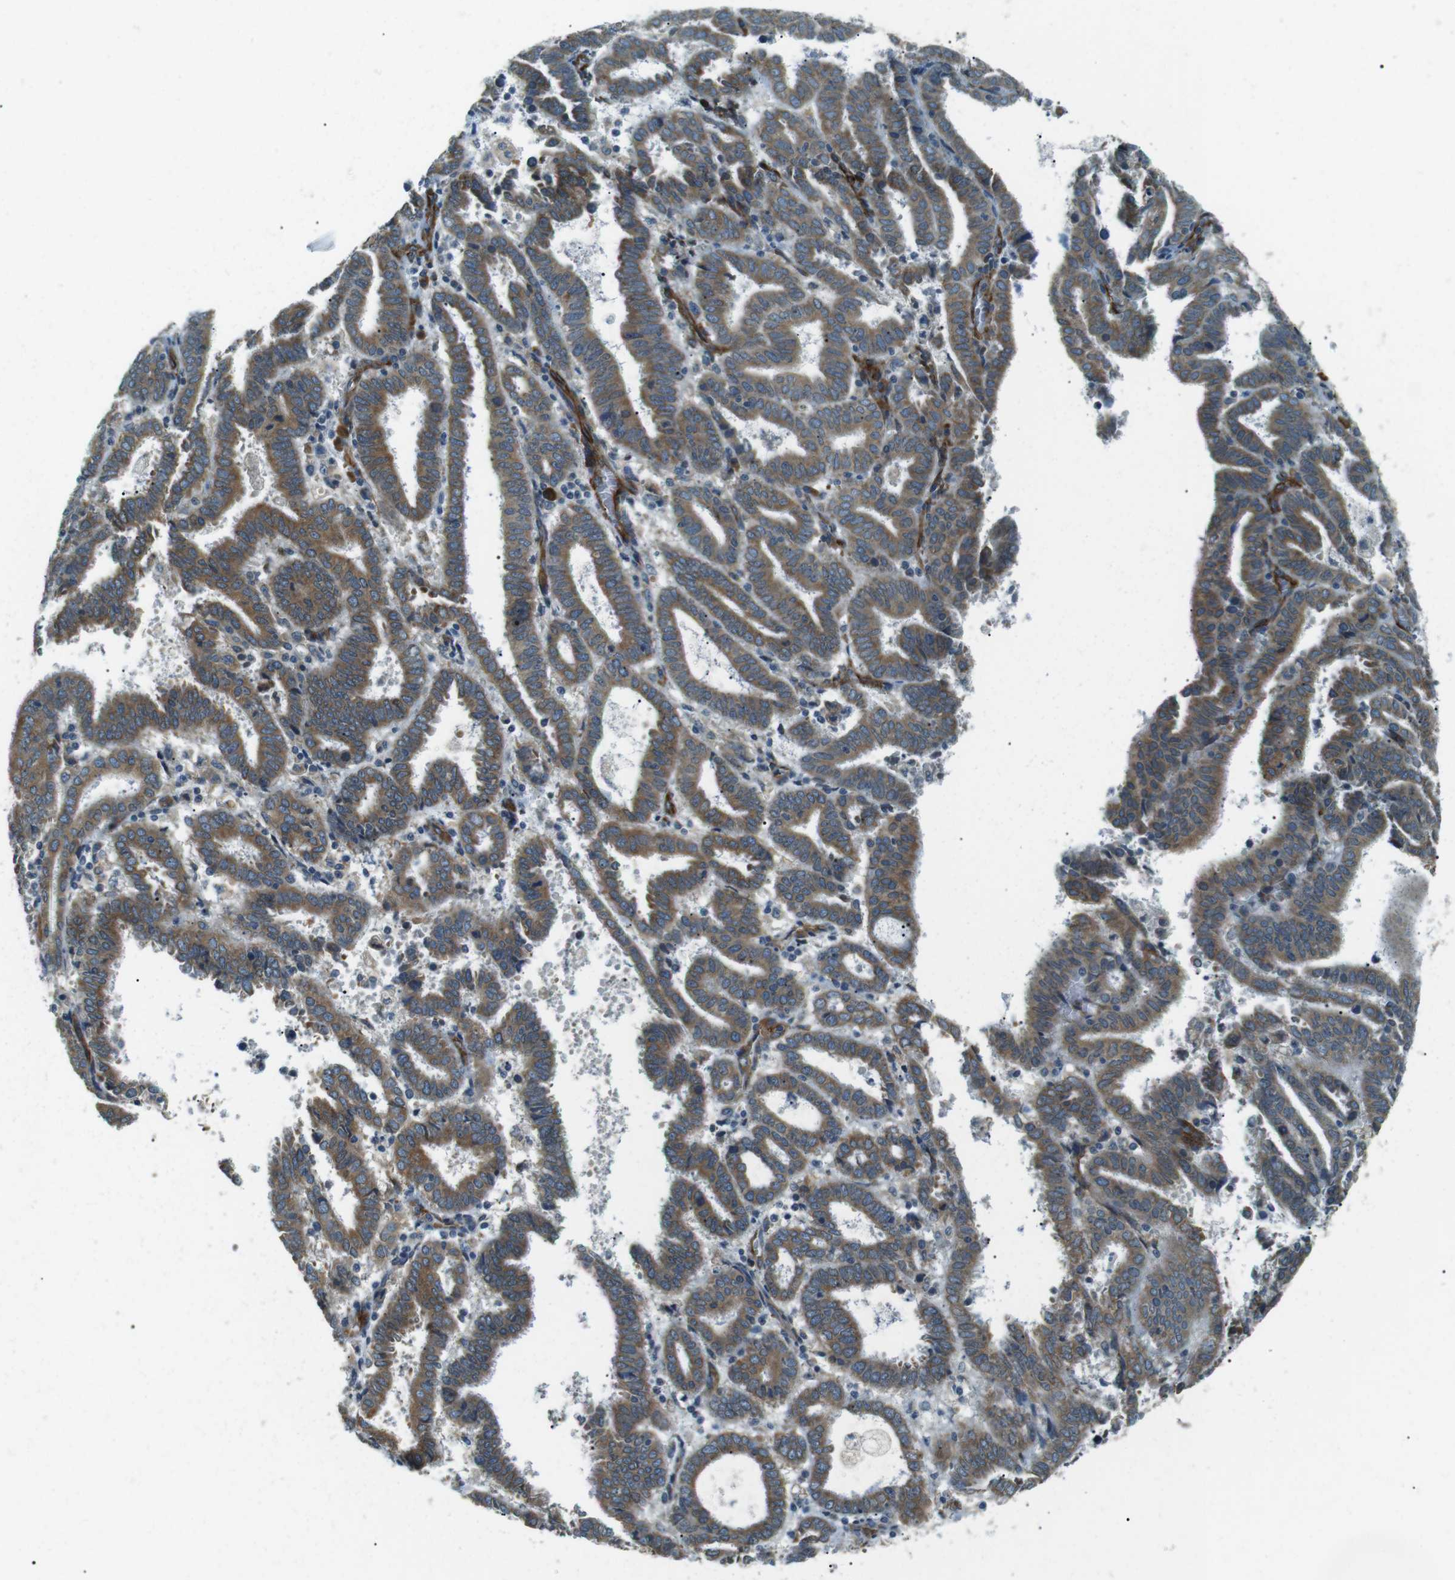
{"staining": {"intensity": "moderate", "quantity": ">75%", "location": "cytoplasmic/membranous"}, "tissue": "endometrial cancer", "cell_type": "Tumor cells", "image_type": "cancer", "snomed": [{"axis": "morphology", "description": "Adenocarcinoma, NOS"}, {"axis": "topography", "description": "Uterus"}], "caption": "Immunohistochemical staining of endometrial adenocarcinoma exhibits medium levels of moderate cytoplasmic/membranous protein expression in about >75% of tumor cells.", "gene": "ODR4", "patient": {"sex": "female", "age": 83}}